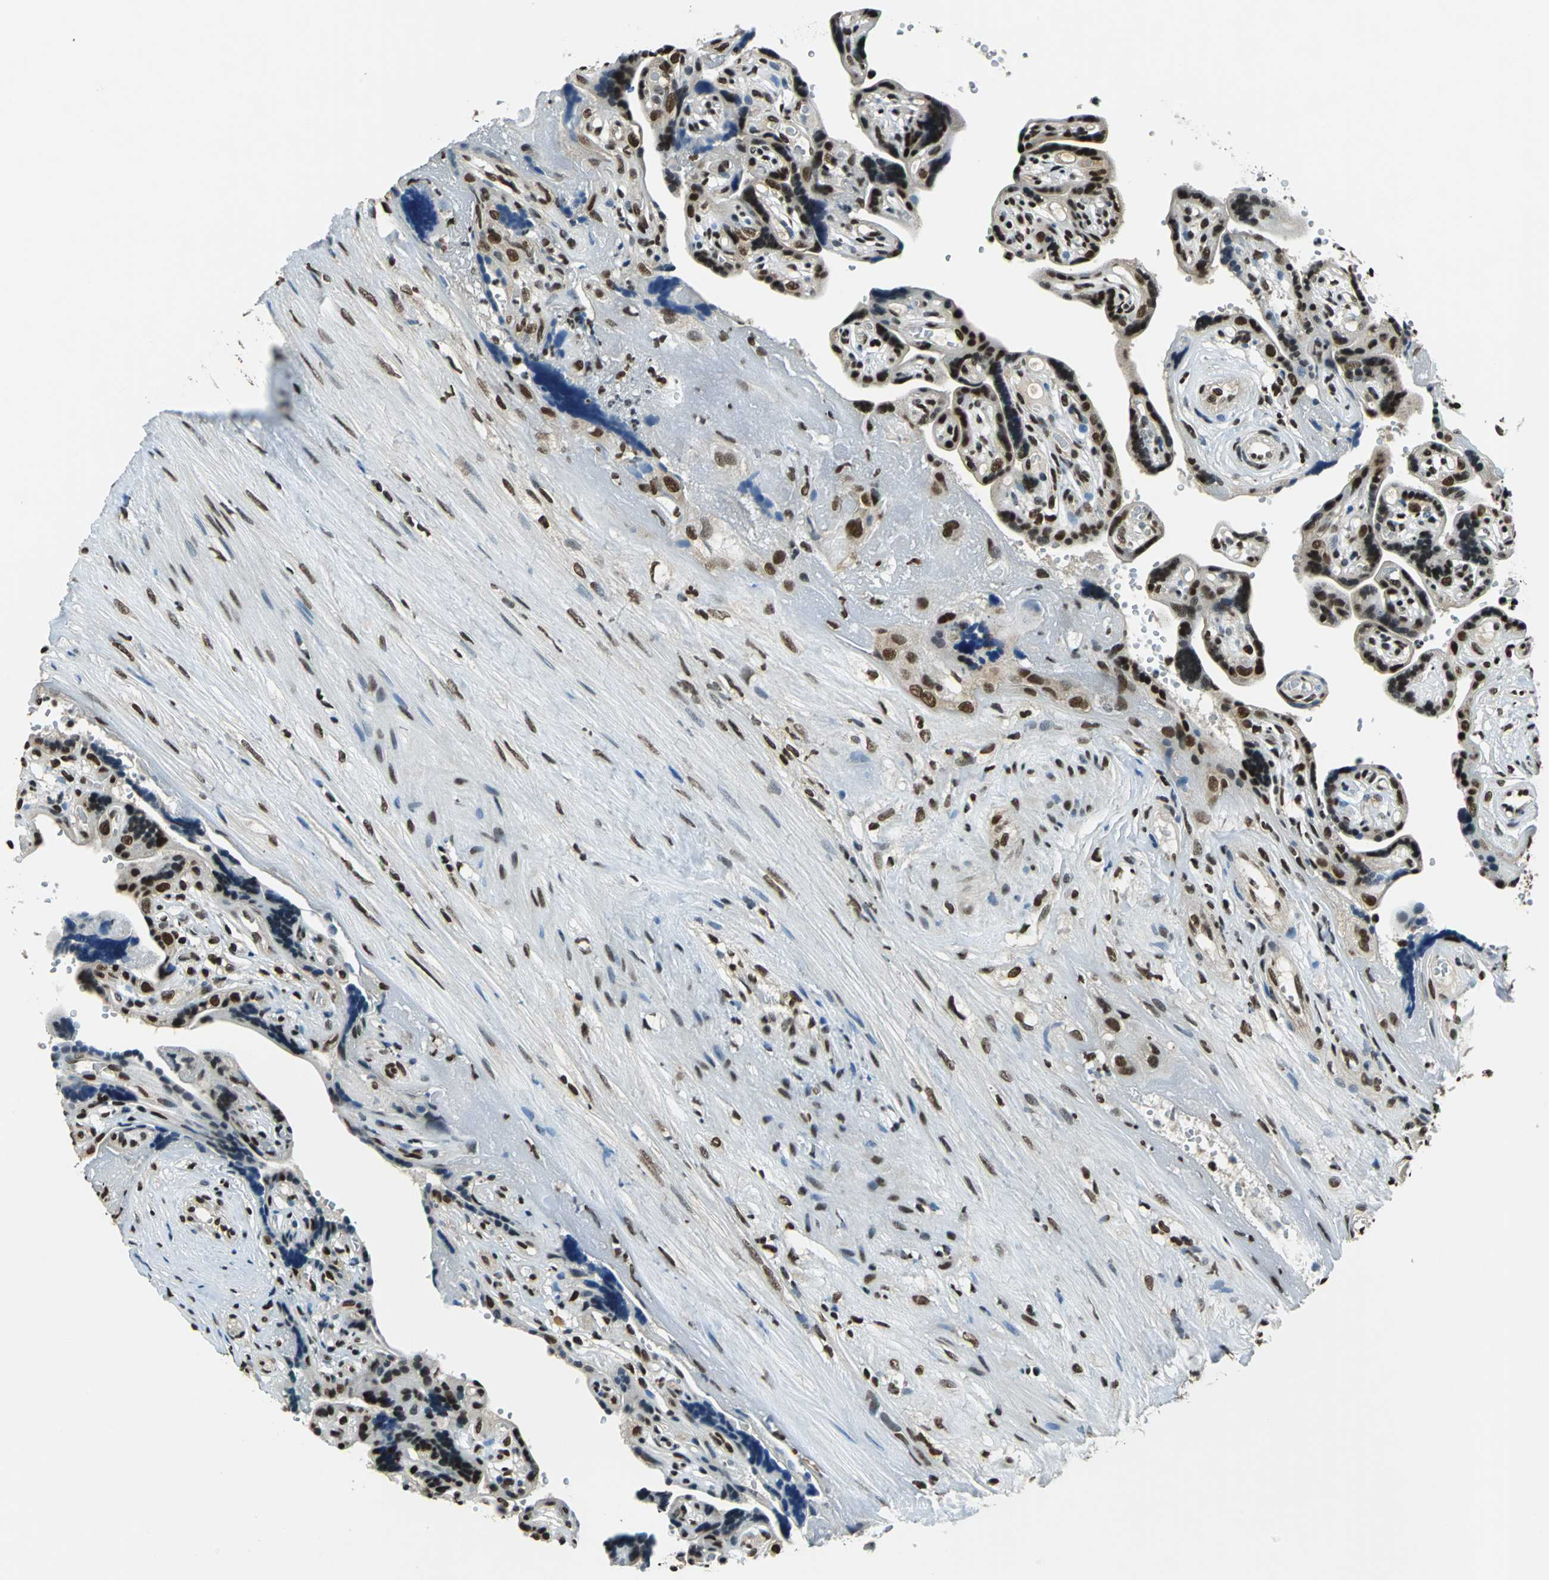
{"staining": {"intensity": "strong", "quantity": ">75%", "location": "nuclear"}, "tissue": "placenta", "cell_type": "Decidual cells", "image_type": "normal", "snomed": [{"axis": "morphology", "description": "Normal tissue, NOS"}, {"axis": "topography", "description": "Placenta"}], "caption": "A histopathology image showing strong nuclear positivity in about >75% of decidual cells in benign placenta, as visualized by brown immunohistochemical staining.", "gene": "RBM14", "patient": {"sex": "female", "age": 30}}